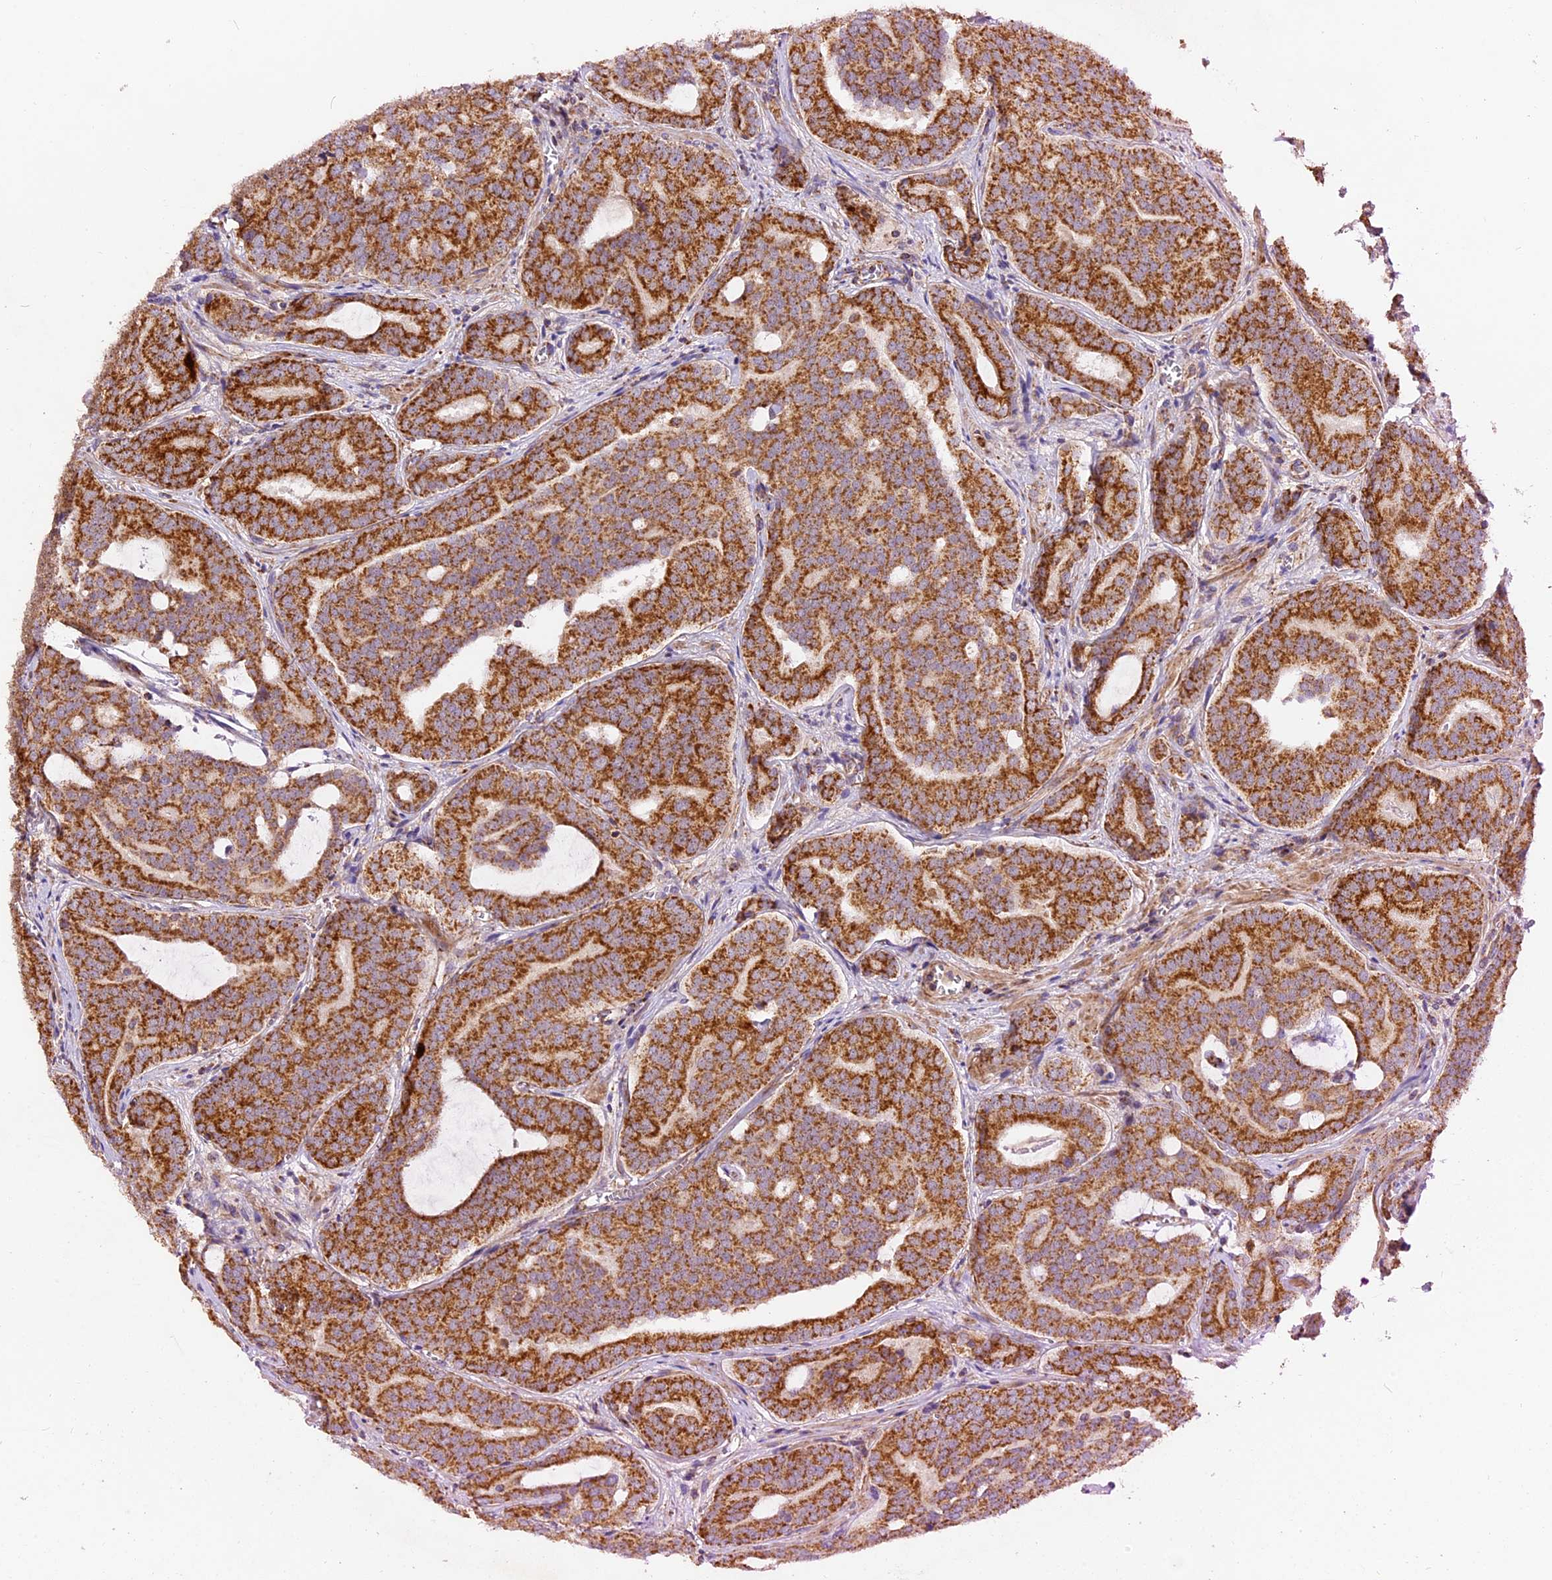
{"staining": {"intensity": "strong", "quantity": ">75%", "location": "cytoplasmic/membranous"}, "tissue": "prostate cancer", "cell_type": "Tumor cells", "image_type": "cancer", "snomed": [{"axis": "morphology", "description": "Adenocarcinoma, High grade"}, {"axis": "topography", "description": "Prostate"}], "caption": "Immunohistochemistry (IHC) histopathology image of neoplastic tissue: human prostate cancer (high-grade adenocarcinoma) stained using immunohistochemistry displays high levels of strong protein expression localized specifically in the cytoplasmic/membranous of tumor cells, appearing as a cytoplasmic/membranous brown color.", "gene": "NDUFA8", "patient": {"sex": "male", "age": 55}}